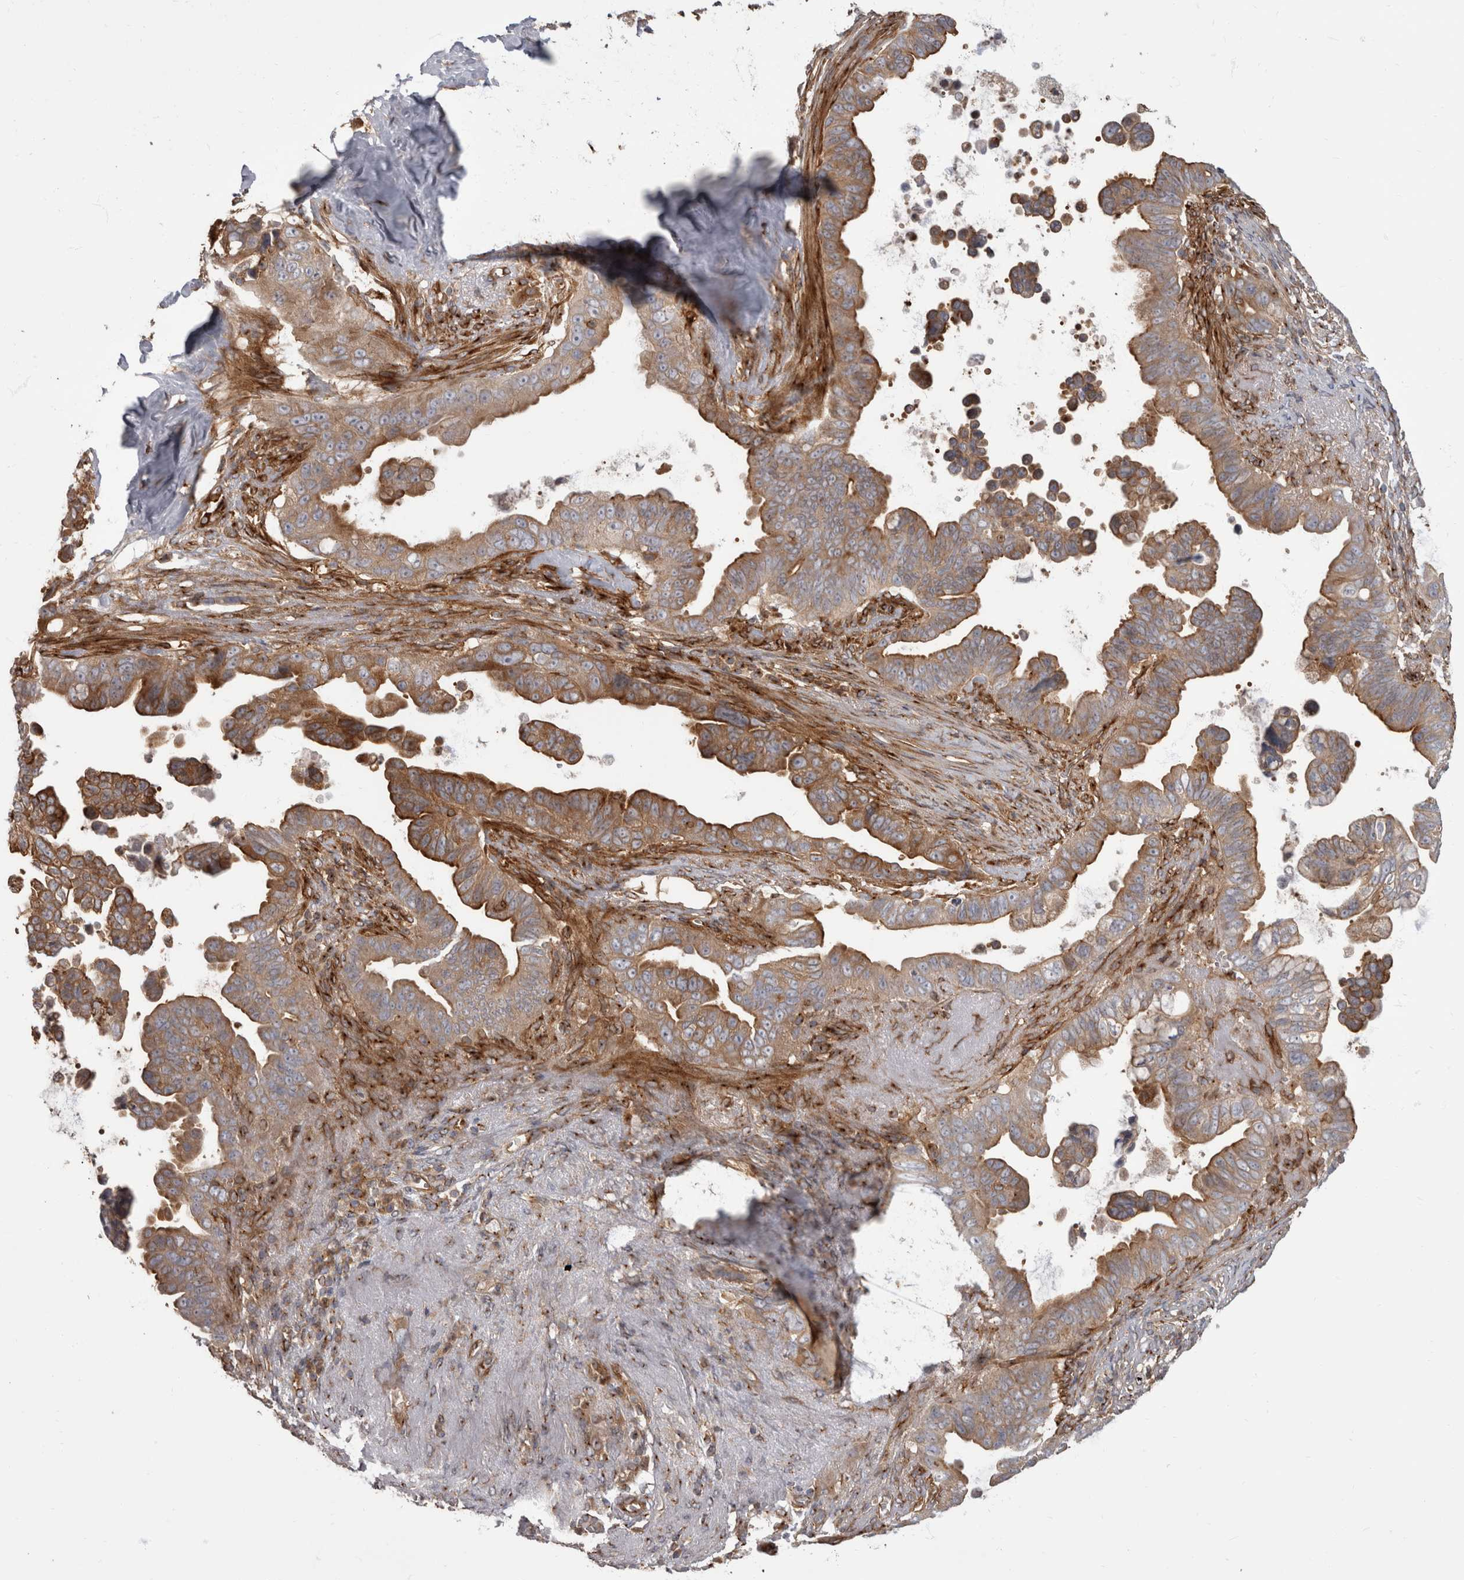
{"staining": {"intensity": "moderate", "quantity": ">75%", "location": "cytoplasmic/membranous"}, "tissue": "pancreatic cancer", "cell_type": "Tumor cells", "image_type": "cancer", "snomed": [{"axis": "morphology", "description": "Adenocarcinoma, NOS"}, {"axis": "topography", "description": "Pancreas"}], "caption": "High-magnification brightfield microscopy of pancreatic cancer (adenocarcinoma) stained with DAB (3,3'-diaminobenzidine) (brown) and counterstained with hematoxylin (blue). tumor cells exhibit moderate cytoplasmic/membranous expression is seen in about>75% of cells. (brown staining indicates protein expression, while blue staining denotes nuclei).", "gene": "HOOK3", "patient": {"sex": "female", "age": 72}}